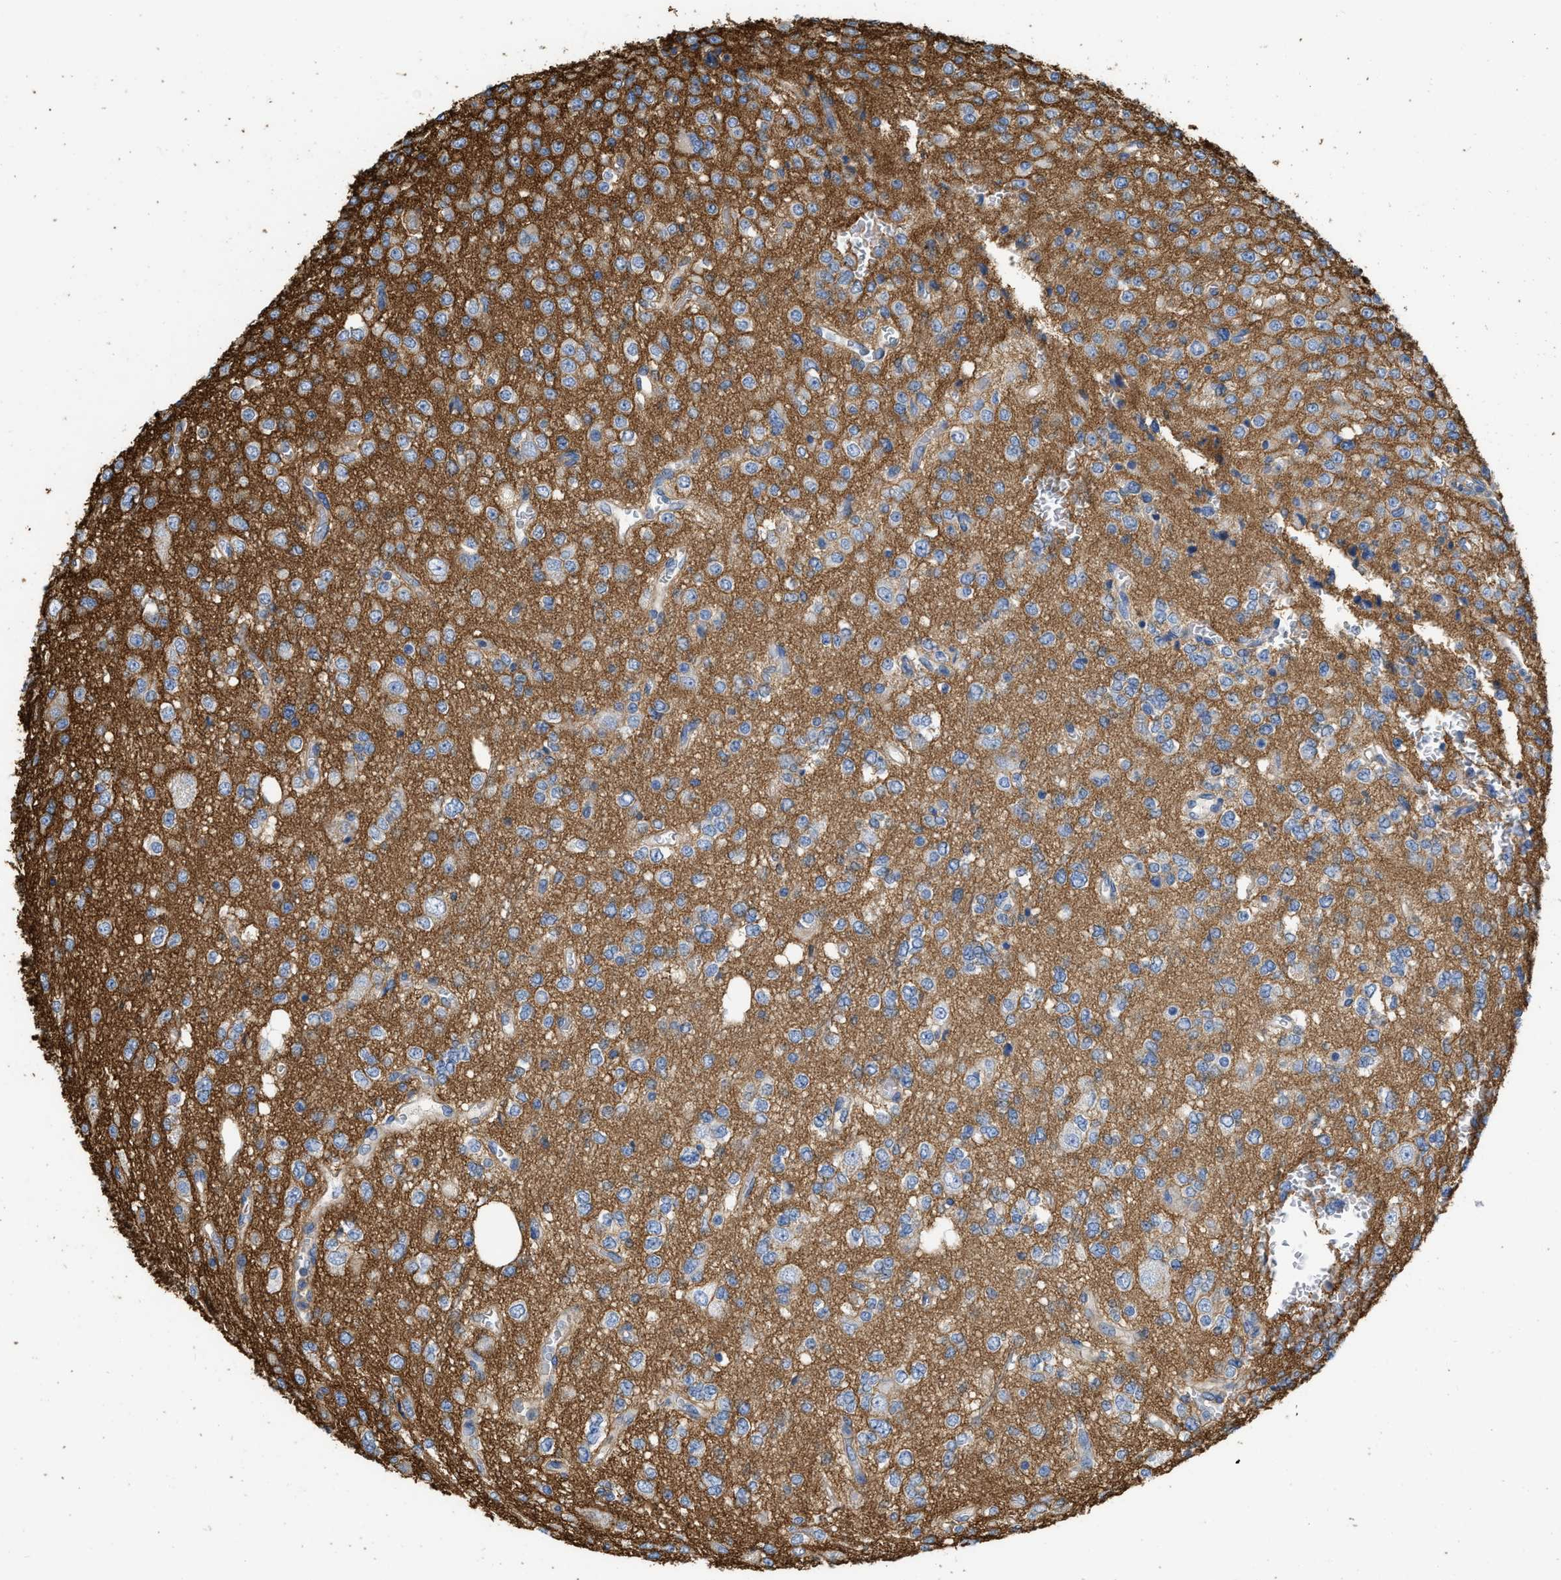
{"staining": {"intensity": "weak", "quantity": "<25%", "location": "cytoplasmic/membranous"}, "tissue": "glioma", "cell_type": "Tumor cells", "image_type": "cancer", "snomed": [{"axis": "morphology", "description": "Glioma, malignant, Low grade"}, {"axis": "topography", "description": "Brain"}], "caption": "DAB (3,3'-diaminobenzidine) immunohistochemical staining of human low-grade glioma (malignant) shows no significant positivity in tumor cells. The staining is performed using DAB (3,3'-diaminobenzidine) brown chromogen with nuclei counter-stained in using hematoxylin.", "gene": "GNB4", "patient": {"sex": "male", "age": 38}}